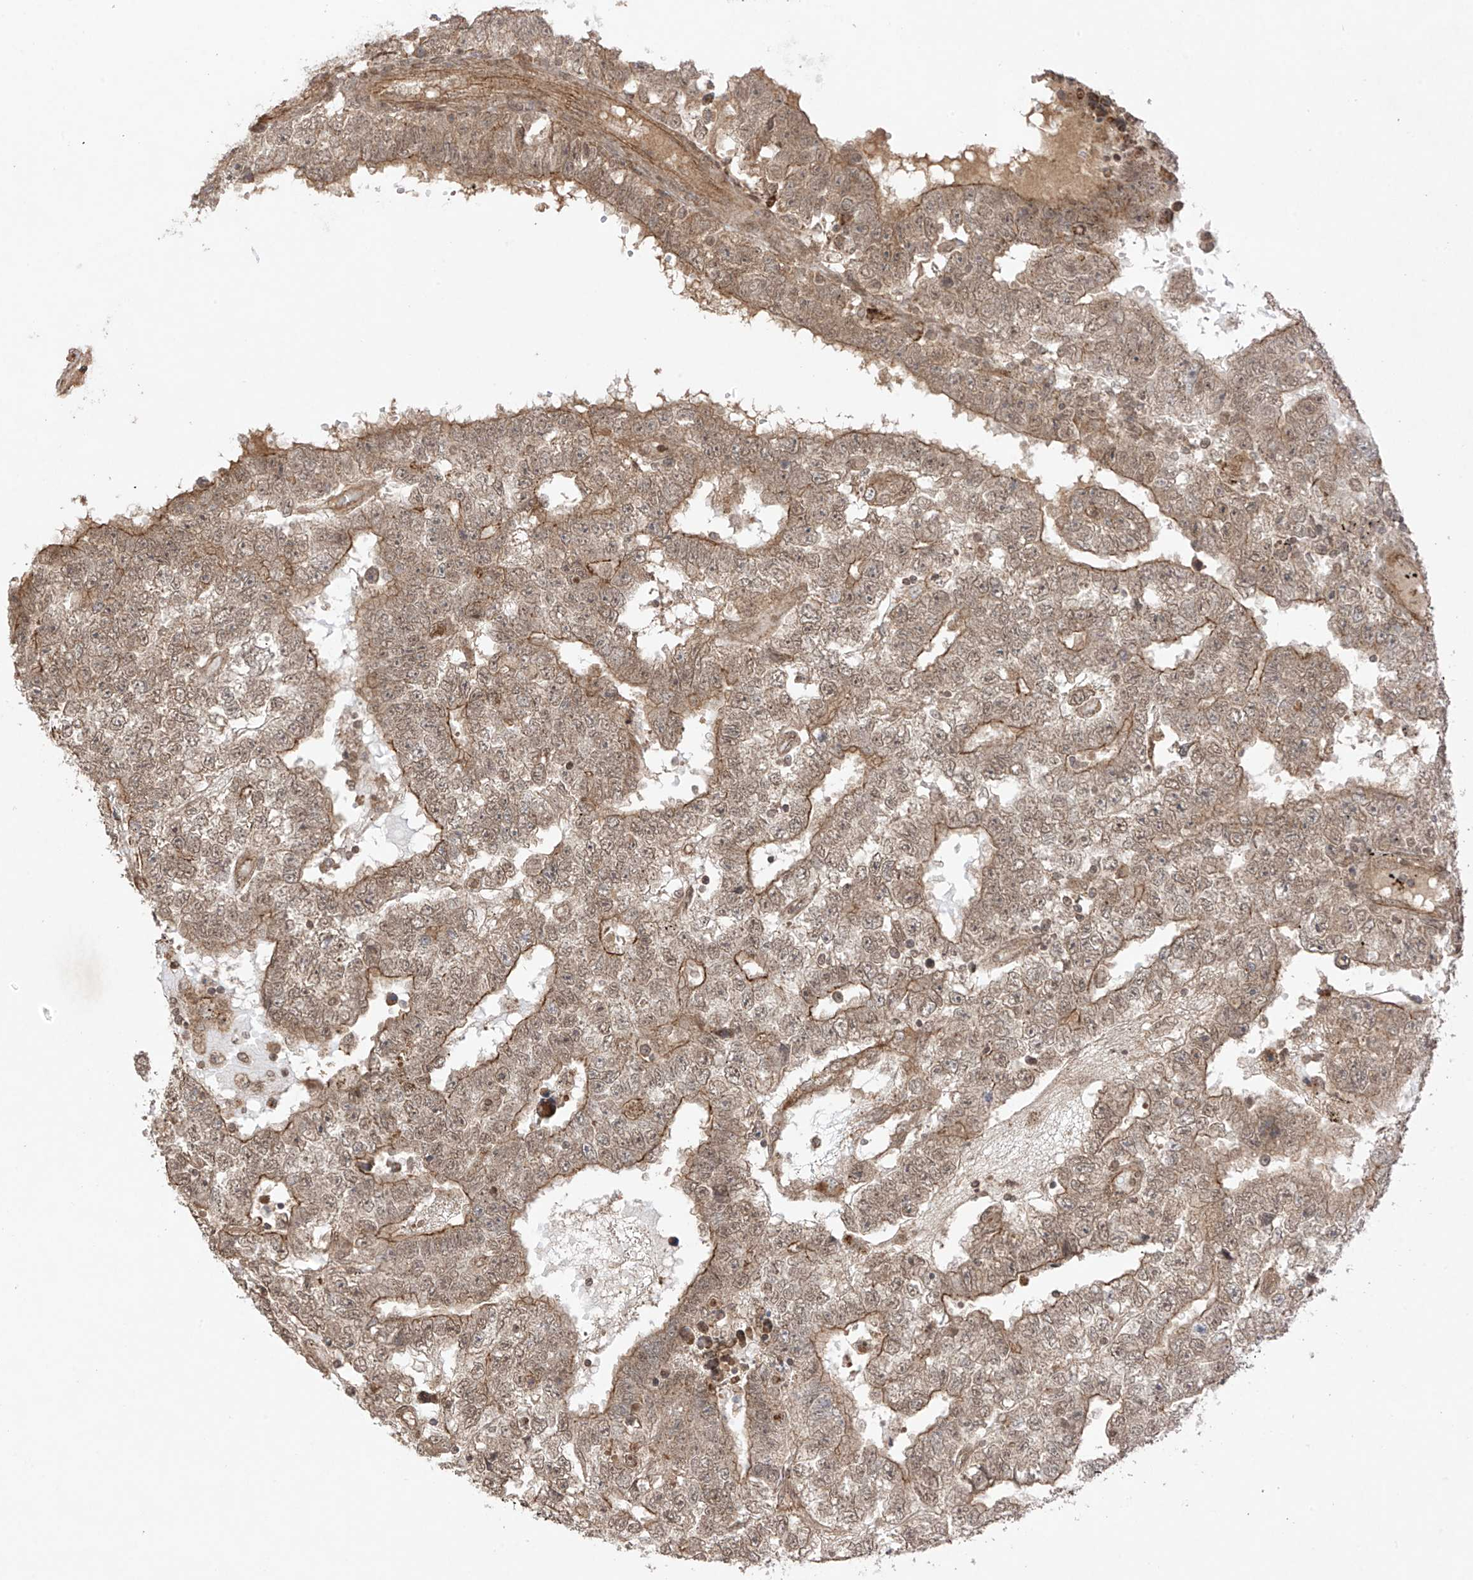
{"staining": {"intensity": "moderate", "quantity": ">75%", "location": "cytoplasmic/membranous,nuclear"}, "tissue": "testis cancer", "cell_type": "Tumor cells", "image_type": "cancer", "snomed": [{"axis": "morphology", "description": "Carcinoma, Embryonal, NOS"}, {"axis": "topography", "description": "Testis"}], "caption": "Testis cancer stained with DAB (3,3'-diaminobenzidine) IHC exhibits medium levels of moderate cytoplasmic/membranous and nuclear expression in approximately >75% of tumor cells.", "gene": "ABCD1", "patient": {"sex": "male", "age": 25}}